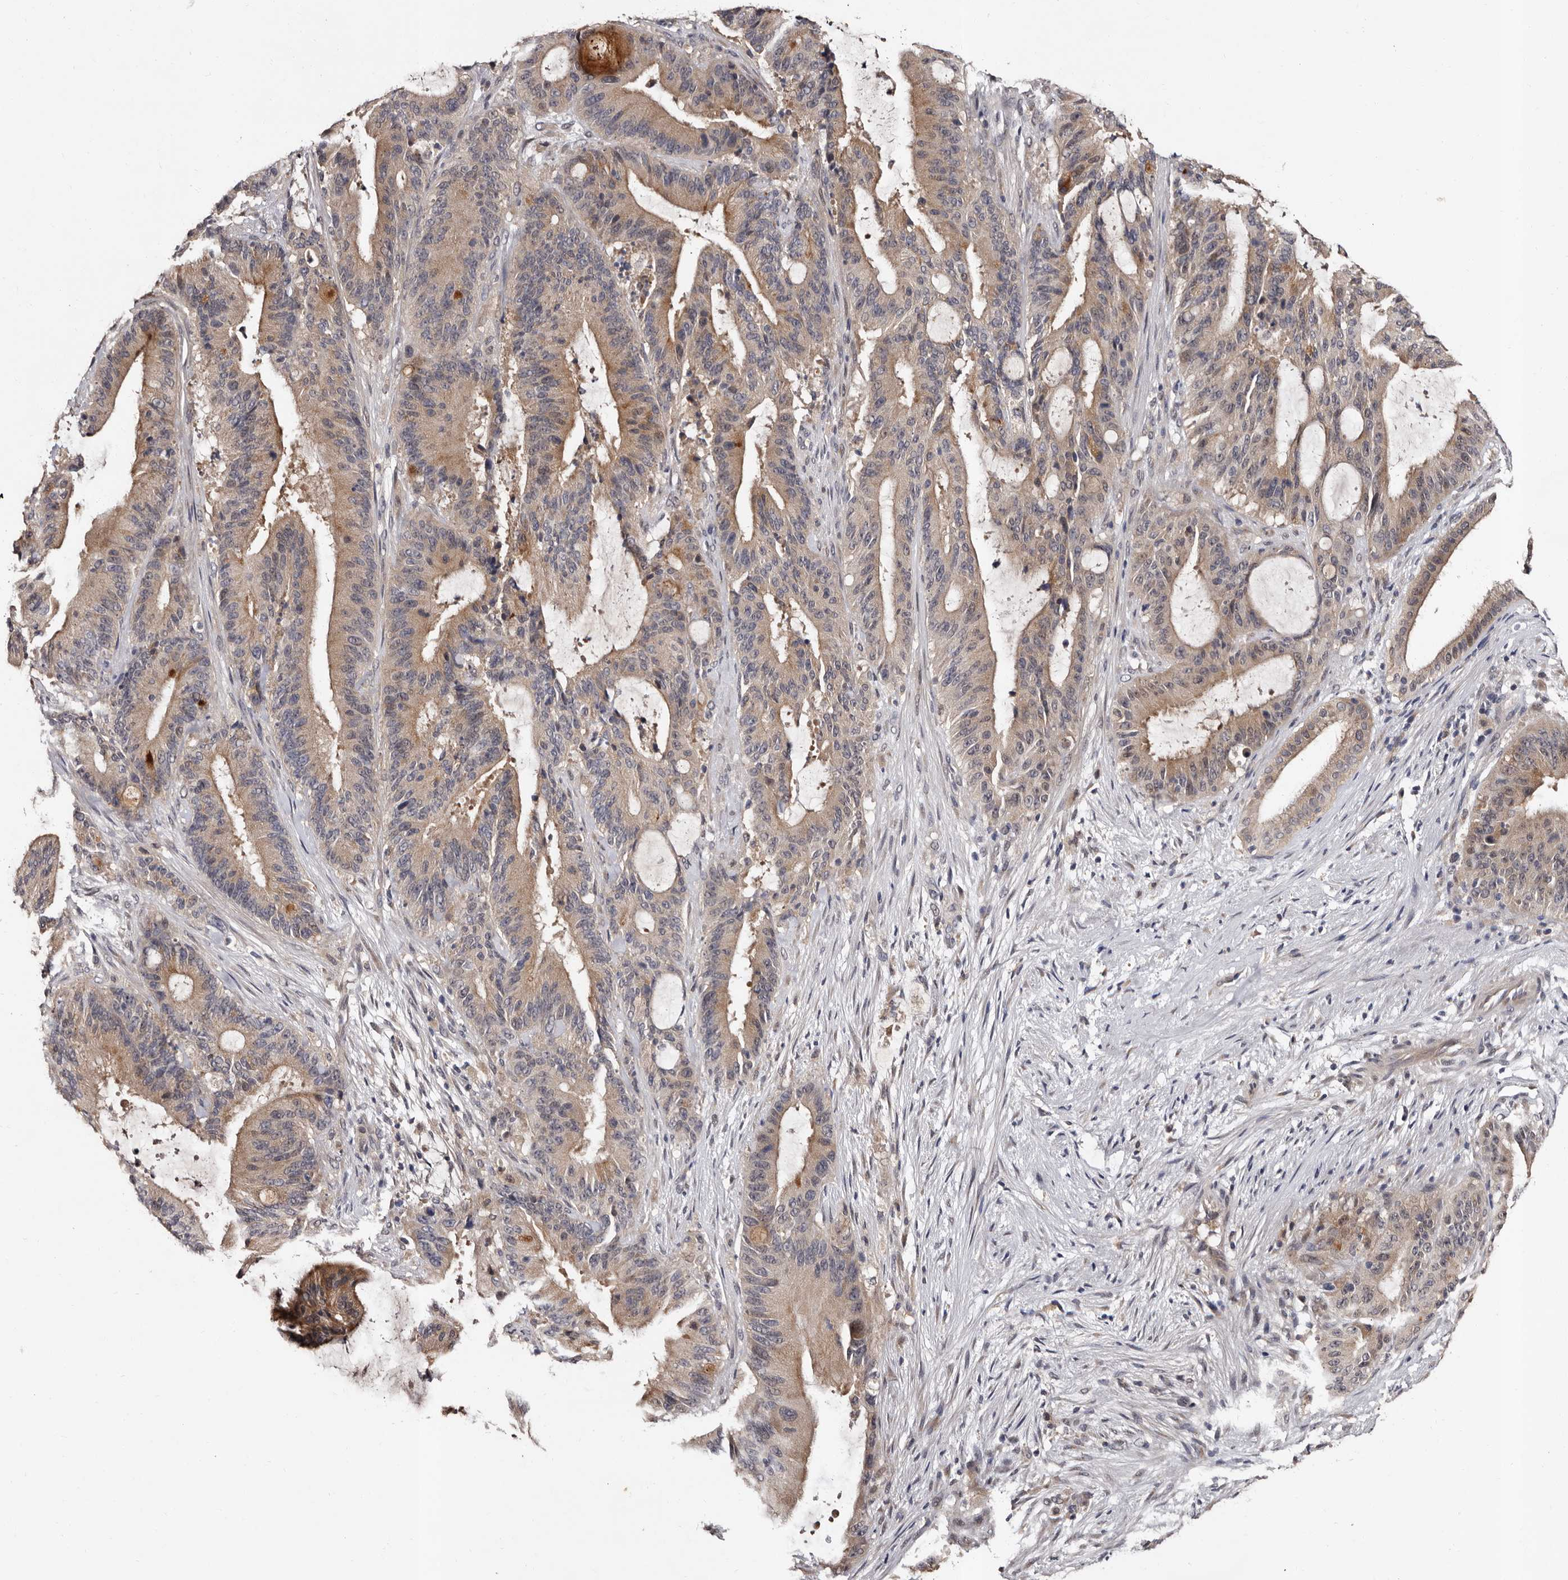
{"staining": {"intensity": "moderate", "quantity": ">75%", "location": "cytoplasmic/membranous"}, "tissue": "liver cancer", "cell_type": "Tumor cells", "image_type": "cancer", "snomed": [{"axis": "morphology", "description": "Normal tissue, NOS"}, {"axis": "morphology", "description": "Cholangiocarcinoma"}, {"axis": "topography", "description": "Liver"}, {"axis": "topography", "description": "Peripheral nerve tissue"}], "caption": "This photomicrograph shows immunohistochemistry staining of human liver cholangiocarcinoma, with medium moderate cytoplasmic/membranous positivity in approximately >75% of tumor cells.", "gene": "FAM91A1", "patient": {"sex": "female", "age": 73}}